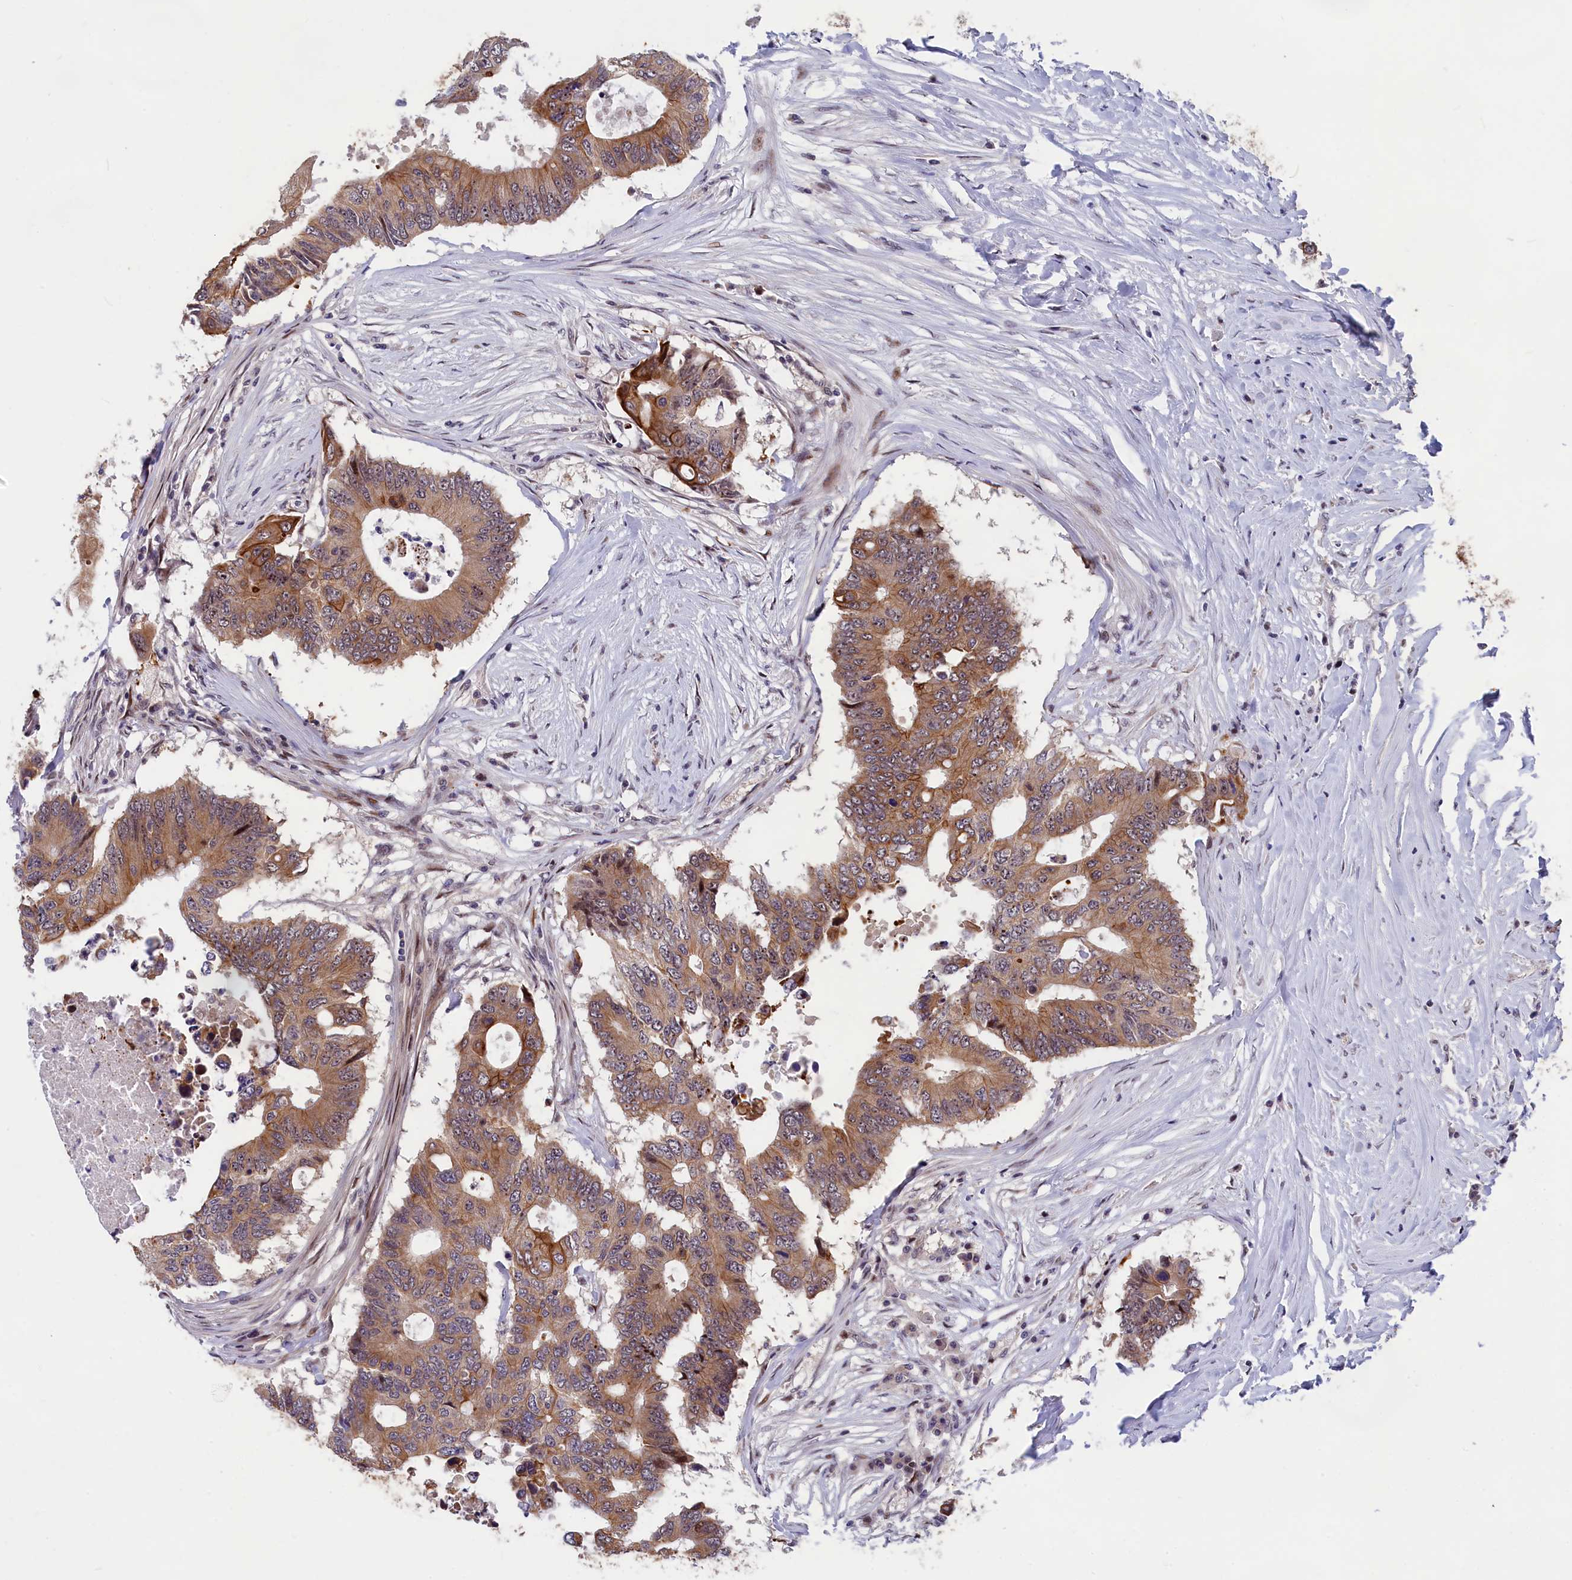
{"staining": {"intensity": "moderate", "quantity": ">75%", "location": "cytoplasmic/membranous"}, "tissue": "colorectal cancer", "cell_type": "Tumor cells", "image_type": "cancer", "snomed": [{"axis": "morphology", "description": "Adenocarcinoma, NOS"}, {"axis": "topography", "description": "Colon"}], "caption": "This photomicrograph shows immunohistochemistry (IHC) staining of colorectal cancer (adenocarcinoma), with medium moderate cytoplasmic/membranous expression in approximately >75% of tumor cells.", "gene": "ANKRD34B", "patient": {"sex": "male", "age": 71}}